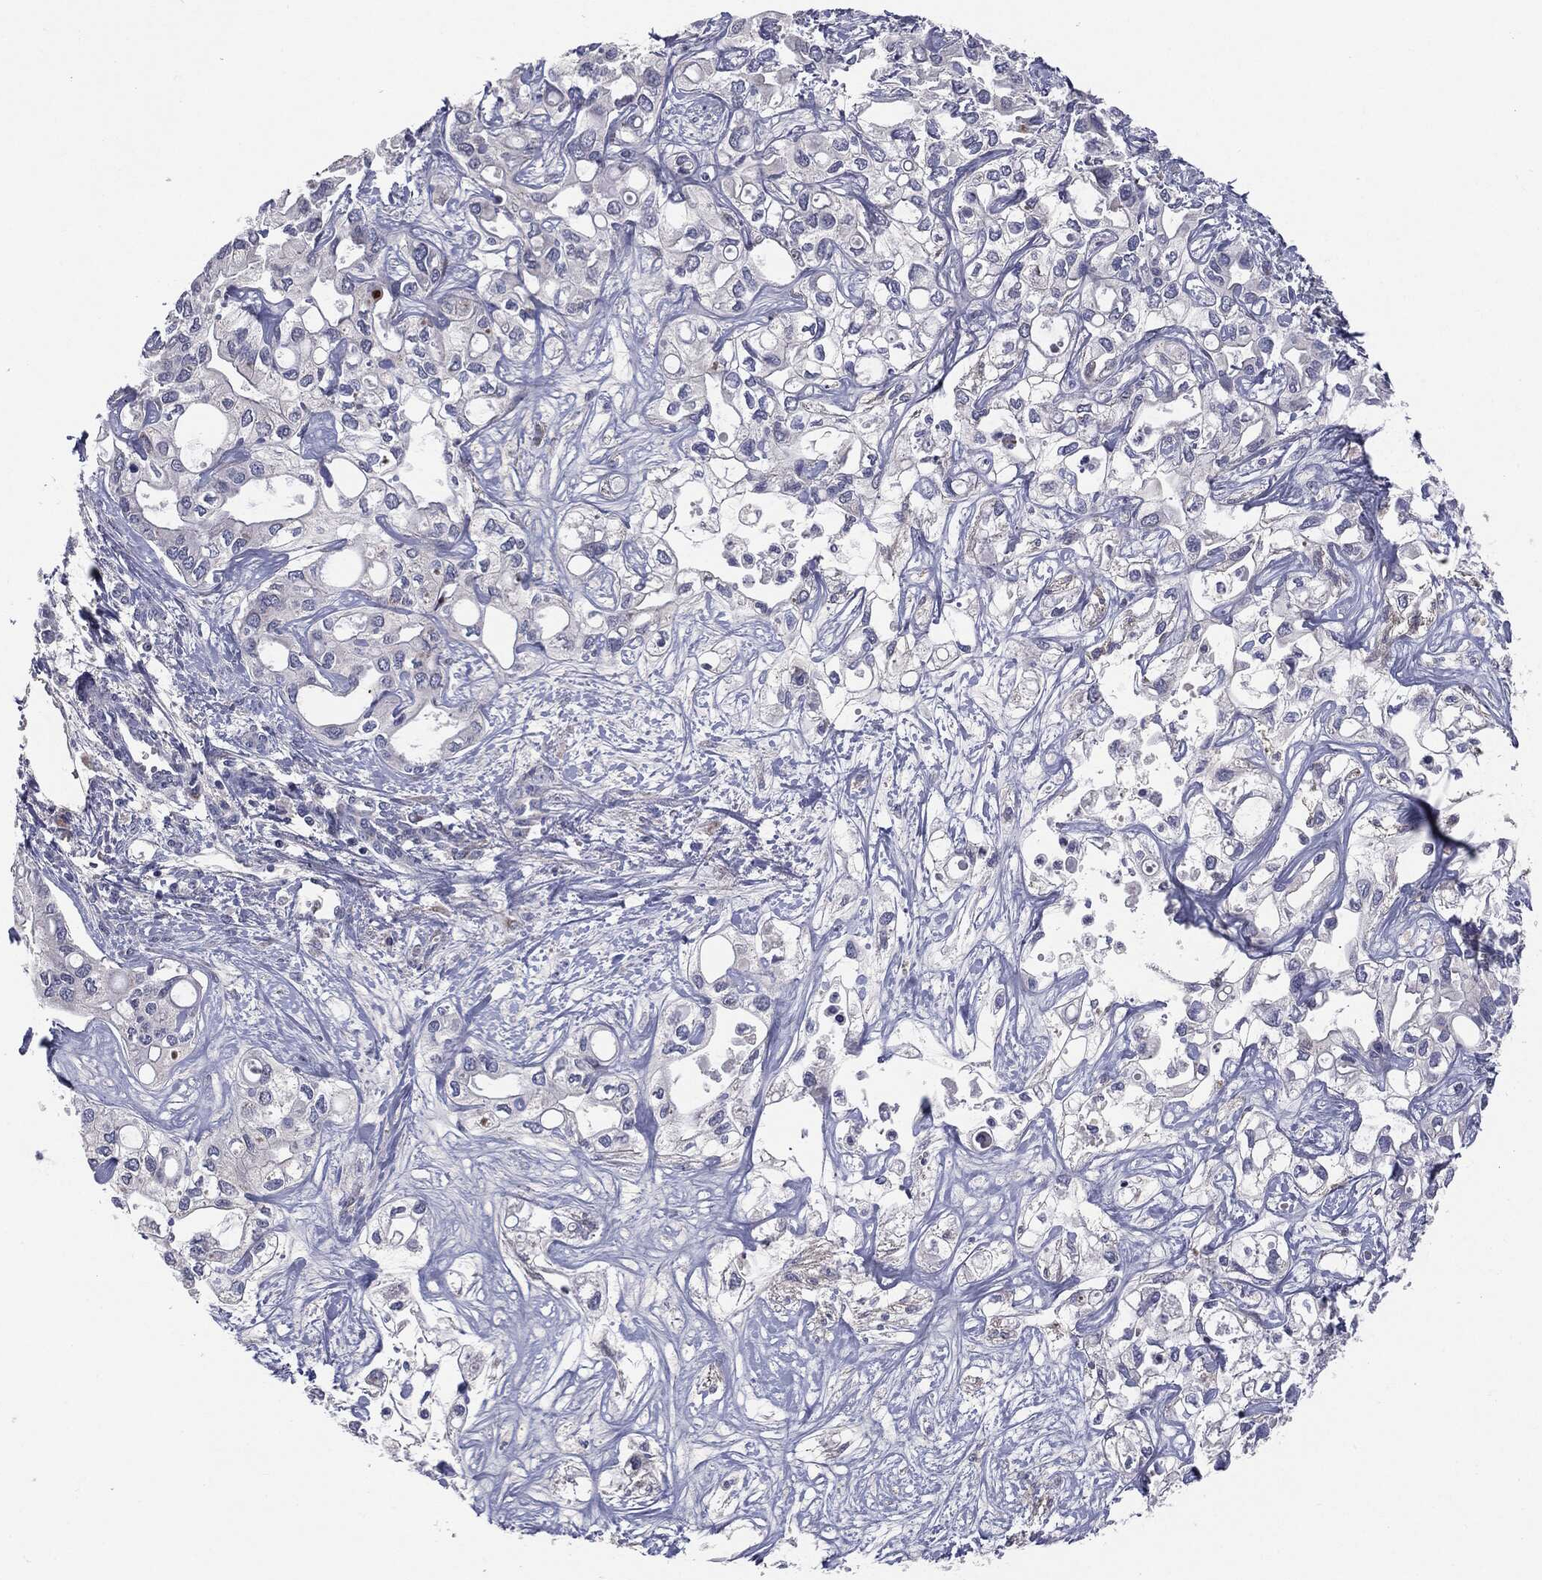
{"staining": {"intensity": "negative", "quantity": "none", "location": "none"}, "tissue": "liver cancer", "cell_type": "Tumor cells", "image_type": "cancer", "snomed": [{"axis": "morphology", "description": "Cholangiocarcinoma"}, {"axis": "topography", "description": "Liver"}], "caption": "DAB (3,3'-diaminobenzidine) immunohistochemical staining of human liver cholangiocarcinoma demonstrates no significant positivity in tumor cells. (DAB immunohistochemistry (IHC), high magnification).", "gene": "KRT5", "patient": {"sex": "female", "age": 64}}